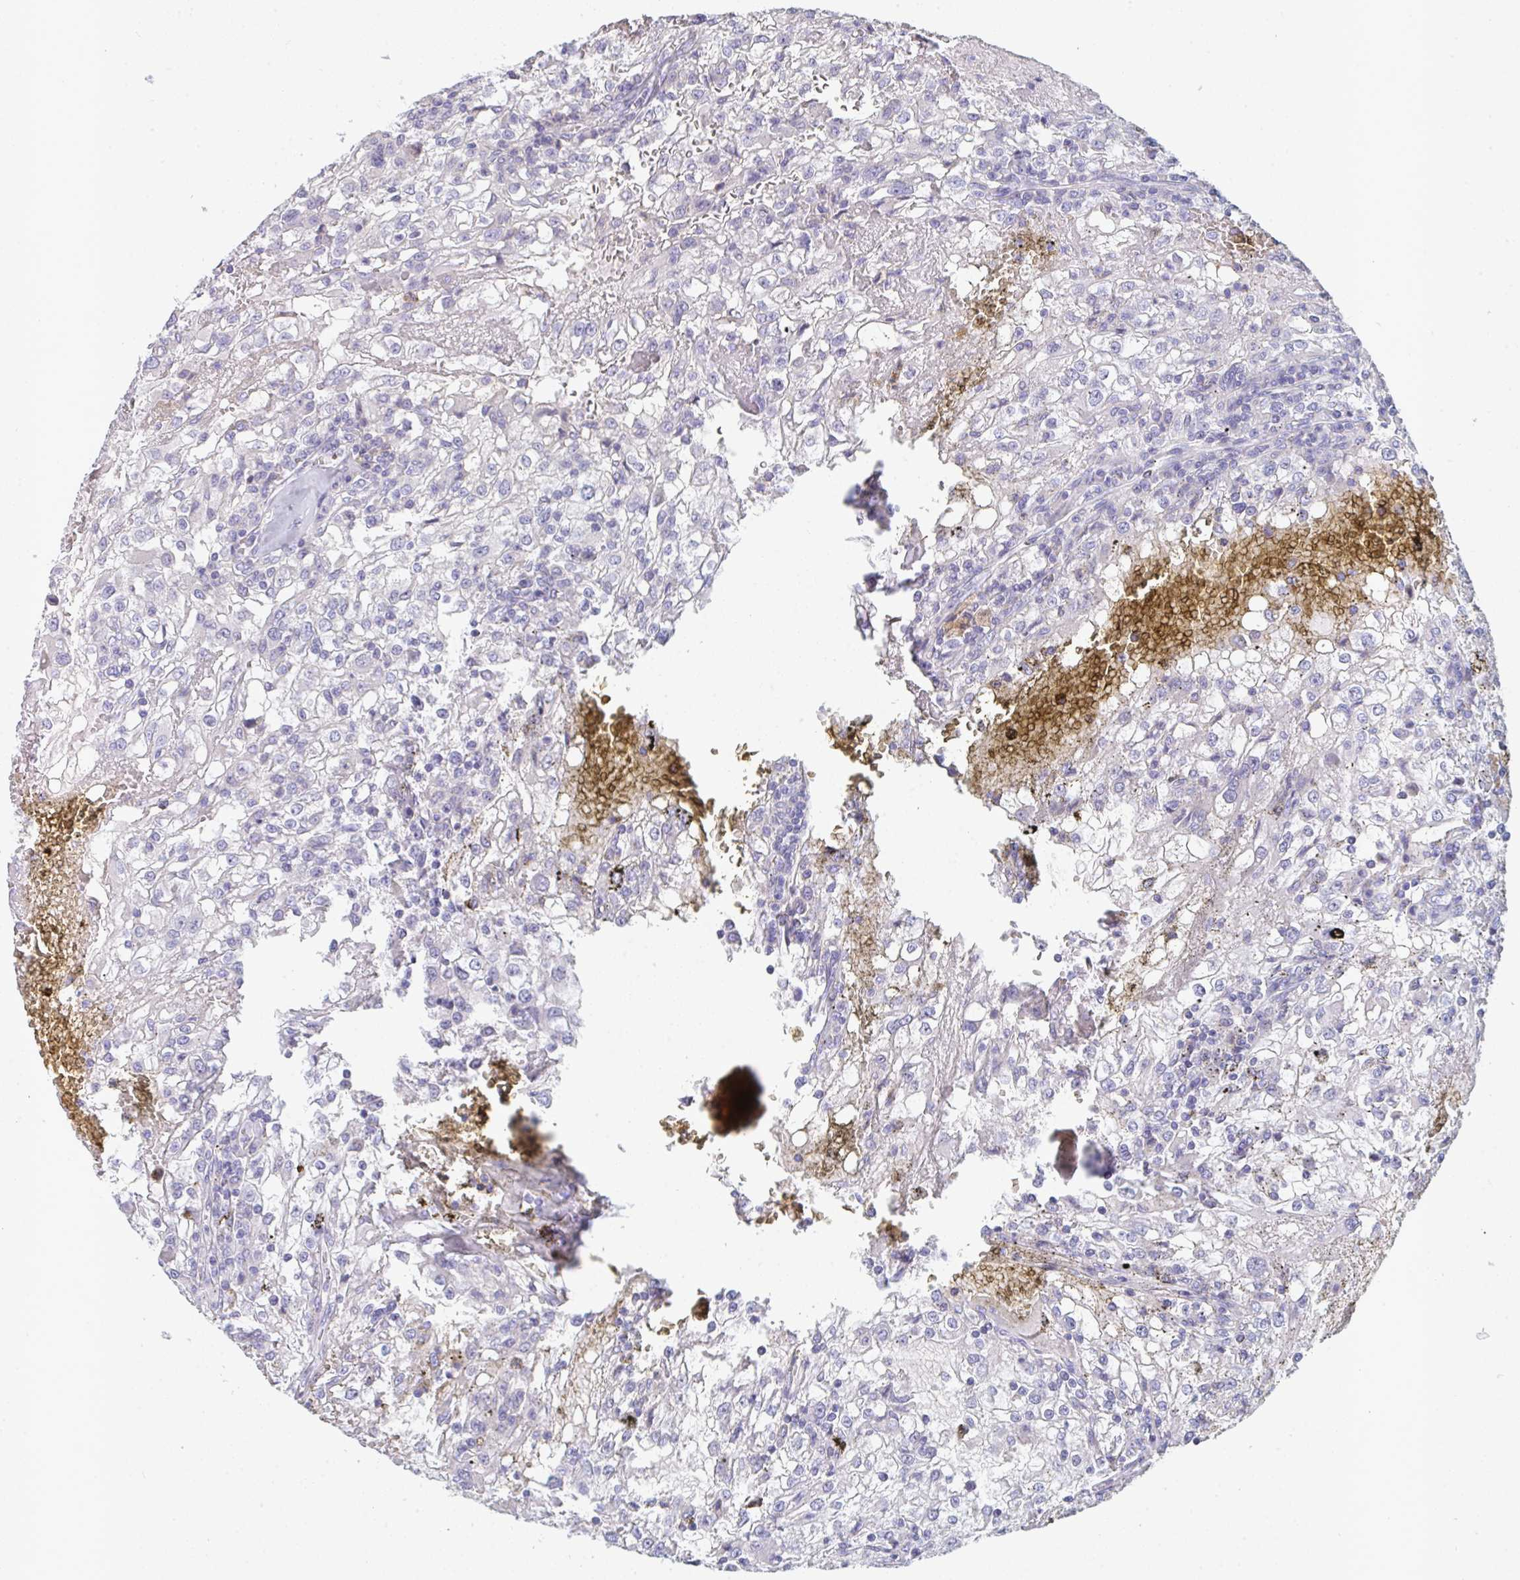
{"staining": {"intensity": "negative", "quantity": "none", "location": "none"}, "tissue": "renal cancer", "cell_type": "Tumor cells", "image_type": "cancer", "snomed": [{"axis": "morphology", "description": "Adenocarcinoma, NOS"}, {"axis": "topography", "description": "Kidney"}], "caption": "The histopathology image demonstrates no staining of tumor cells in renal adenocarcinoma. Nuclei are stained in blue.", "gene": "HGFAC", "patient": {"sex": "female", "age": 74}}